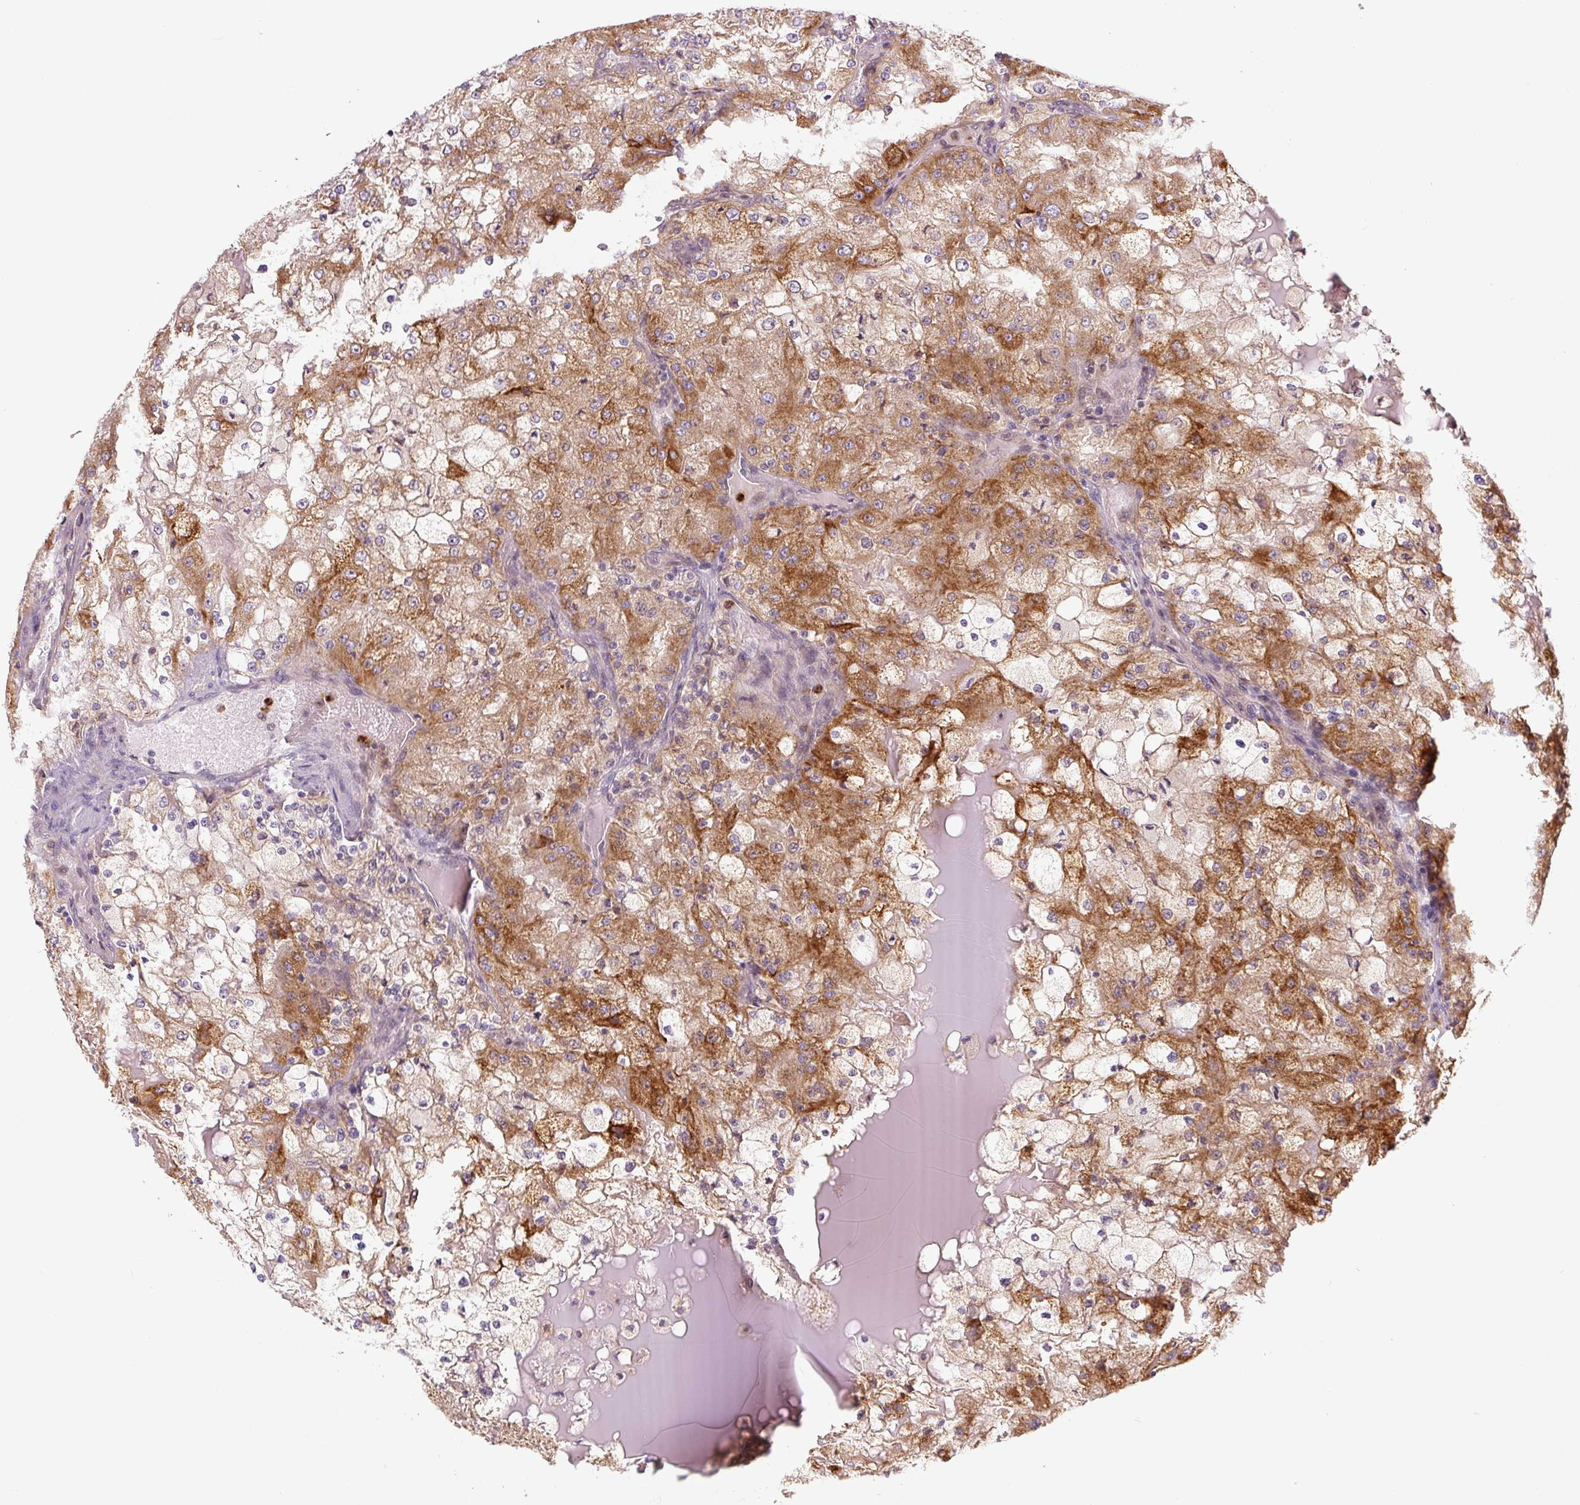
{"staining": {"intensity": "moderate", "quantity": ">75%", "location": "cytoplasmic/membranous"}, "tissue": "renal cancer", "cell_type": "Tumor cells", "image_type": "cancer", "snomed": [{"axis": "morphology", "description": "Adenocarcinoma, NOS"}, {"axis": "topography", "description": "Kidney"}], "caption": "Adenocarcinoma (renal) tissue displays moderate cytoplasmic/membranous positivity in about >75% of tumor cells The staining is performed using DAB brown chromogen to label protein expression. The nuclei are counter-stained blue using hematoxylin.", "gene": "ZSWIM7", "patient": {"sex": "female", "age": 74}}